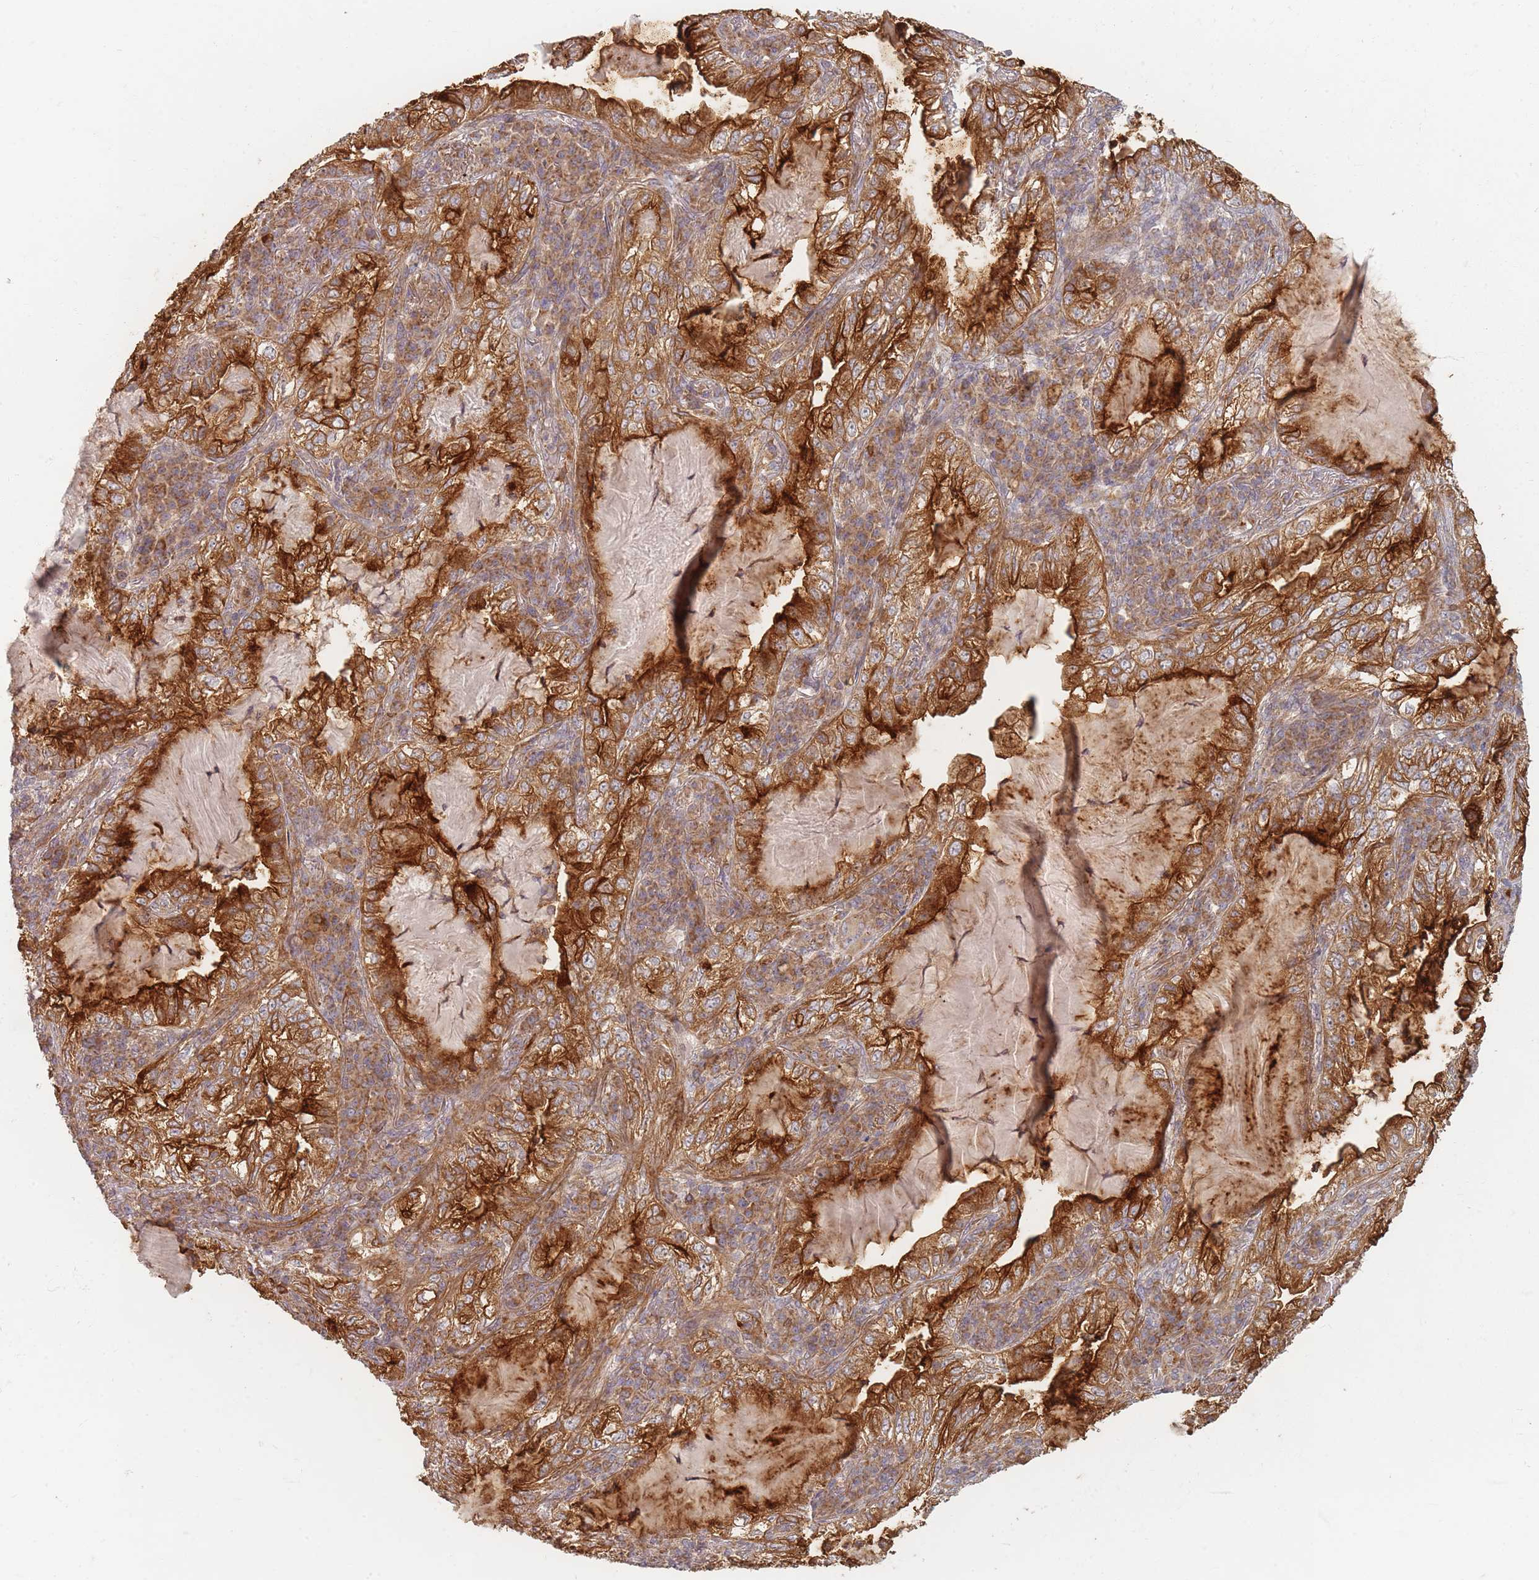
{"staining": {"intensity": "strong", "quantity": ">75%", "location": "cytoplasmic/membranous"}, "tissue": "lung cancer", "cell_type": "Tumor cells", "image_type": "cancer", "snomed": [{"axis": "morphology", "description": "Adenocarcinoma, NOS"}, {"axis": "topography", "description": "Lung"}], "caption": "A brown stain labels strong cytoplasmic/membranous positivity of a protein in human adenocarcinoma (lung) tumor cells.", "gene": "MRPS6", "patient": {"sex": "female", "age": 73}}